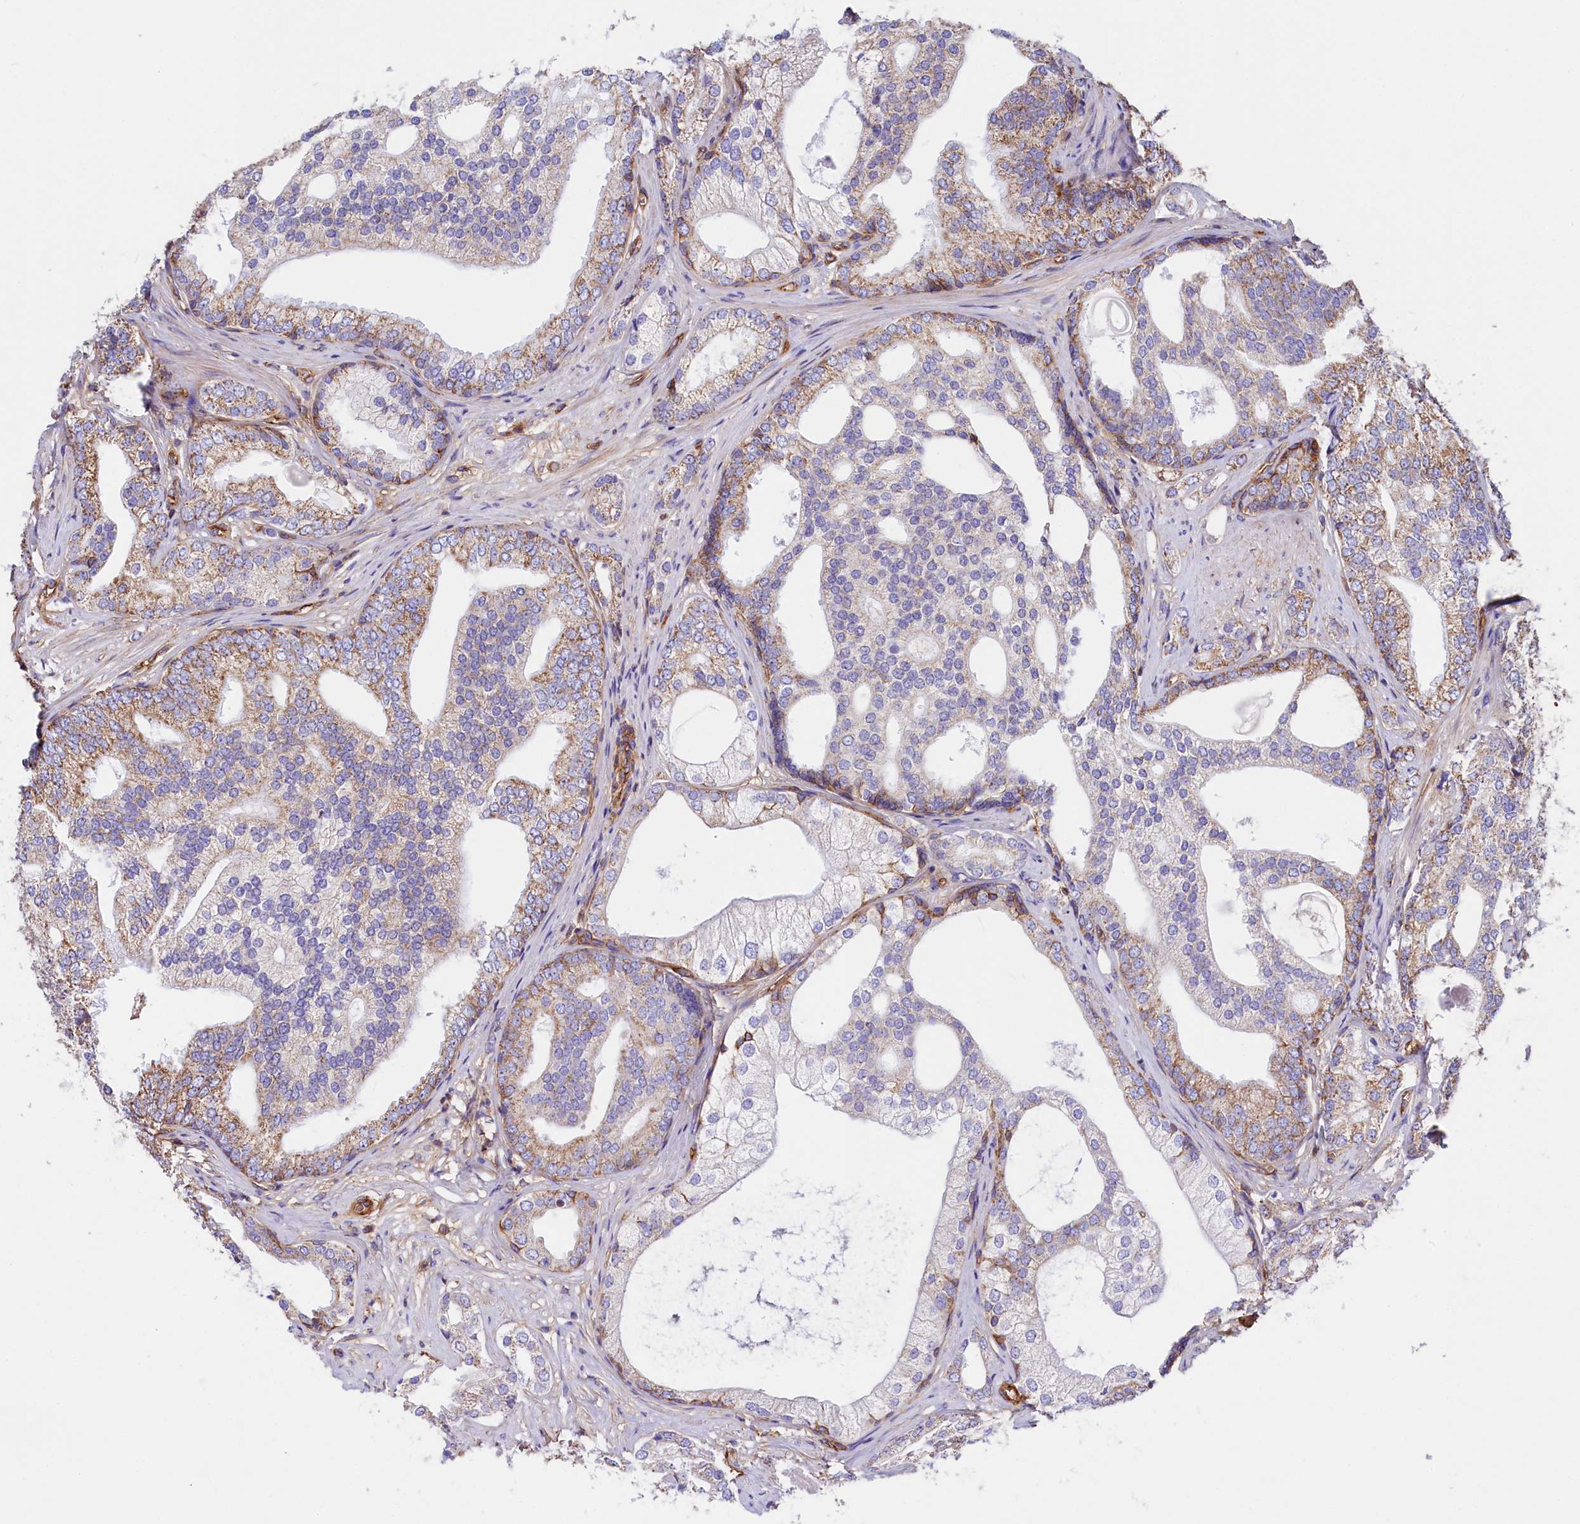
{"staining": {"intensity": "moderate", "quantity": "<25%", "location": "cytoplasmic/membranous"}, "tissue": "prostate cancer", "cell_type": "Tumor cells", "image_type": "cancer", "snomed": [{"axis": "morphology", "description": "Adenocarcinoma, High grade"}, {"axis": "topography", "description": "Prostate"}], "caption": "A micrograph of prostate cancer (adenocarcinoma (high-grade)) stained for a protein reveals moderate cytoplasmic/membranous brown staining in tumor cells. (IHC, brightfield microscopy, high magnification).", "gene": "ATP2B4", "patient": {"sex": "male", "age": 60}}